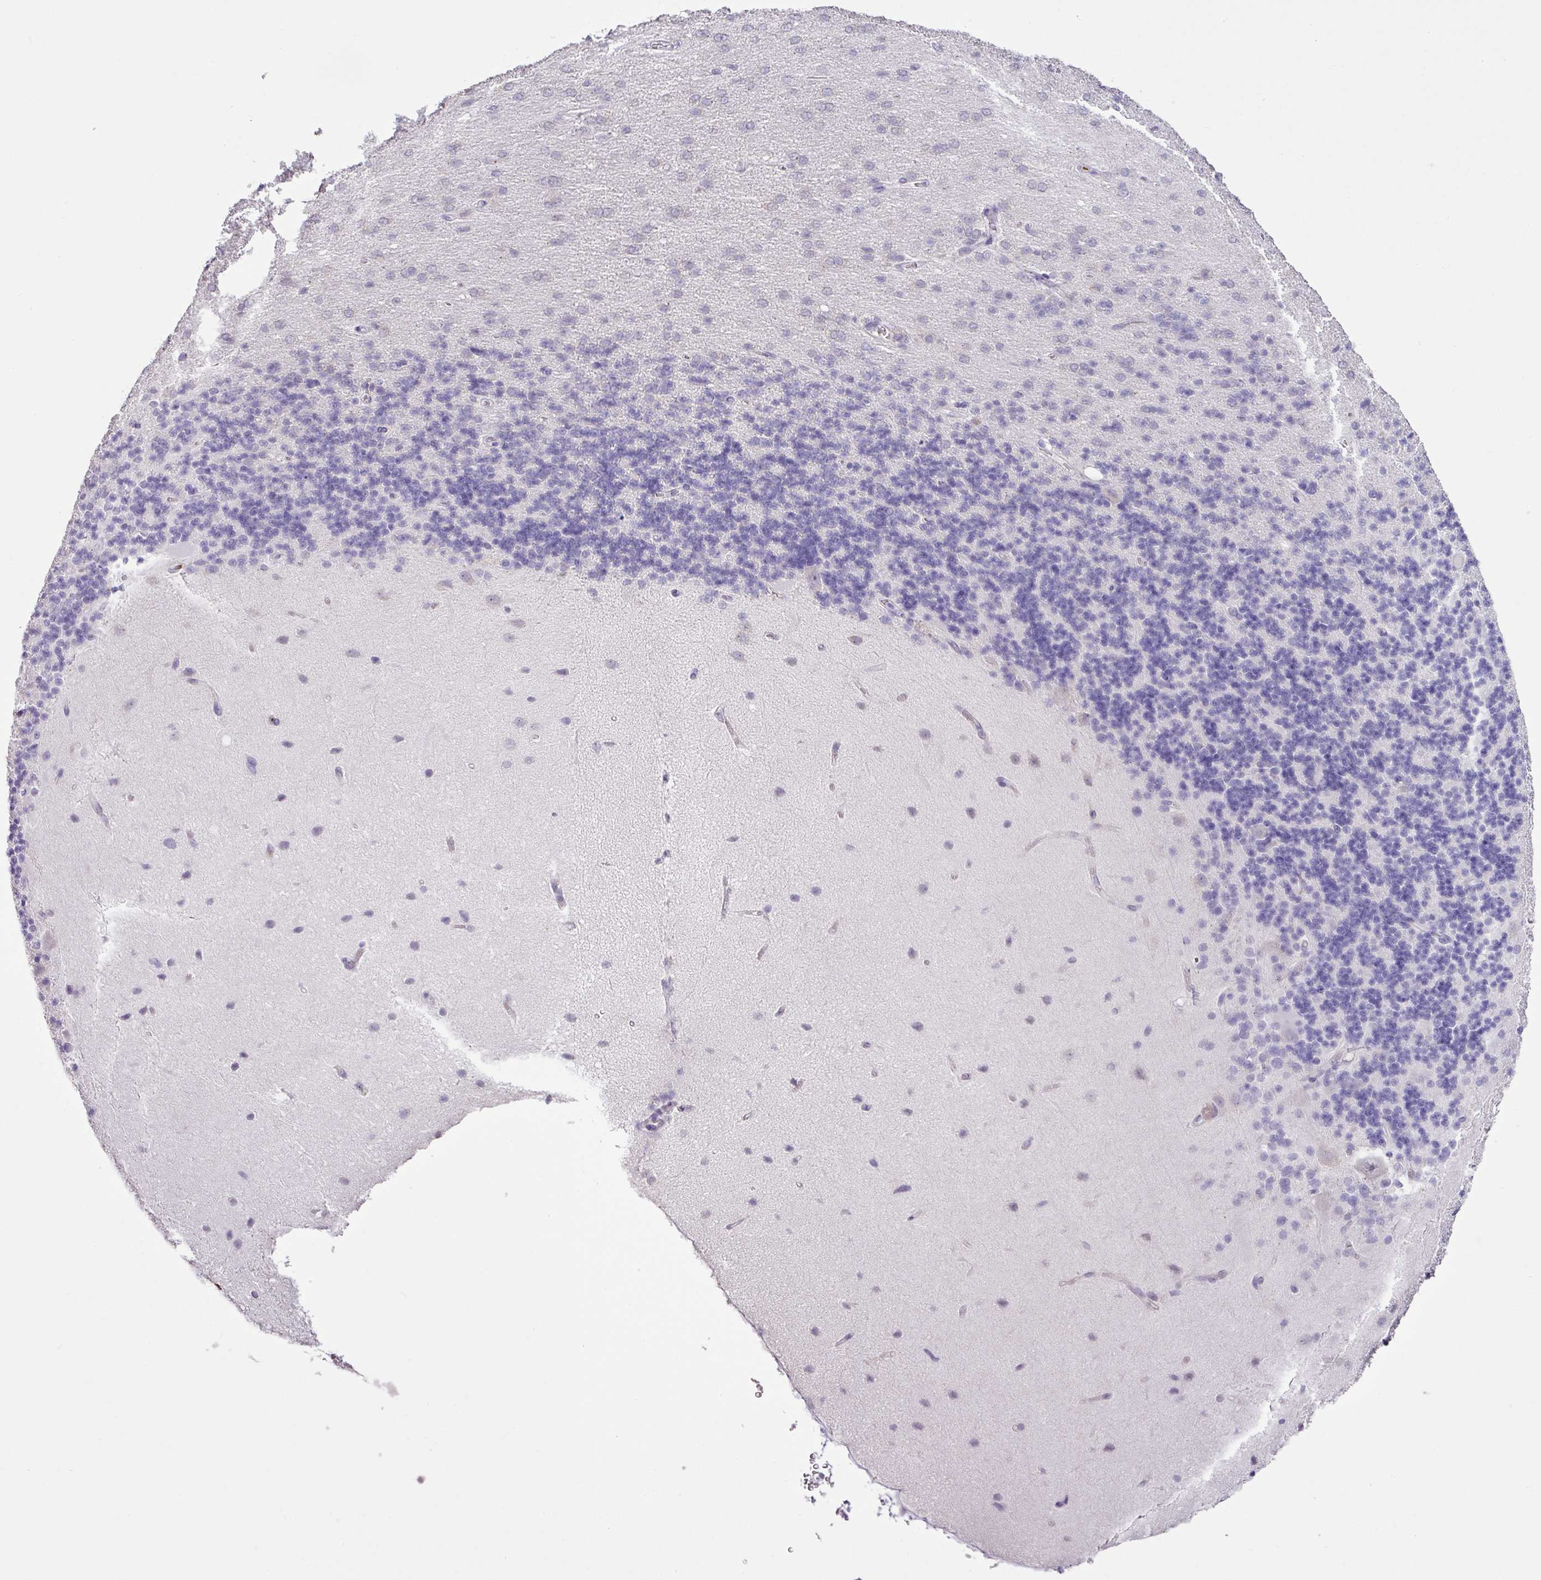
{"staining": {"intensity": "negative", "quantity": "none", "location": "none"}, "tissue": "cerebellum", "cell_type": "Cells in granular layer", "image_type": "normal", "snomed": [{"axis": "morphology", "description": "Normal tissue, NOS"}, {"axis": "topography", "description": "Cerebellum"}], "caption": "This is a histopathology image of IHC staining of benign cerebellum, which shows no expression in cells in granular layer. (DAB (3,3'-diaminobenzidine) immunohistochemistry (IHC), high magnification).", "gene": "DIP2A", "patient": {"sex": "female", "age": 29}}